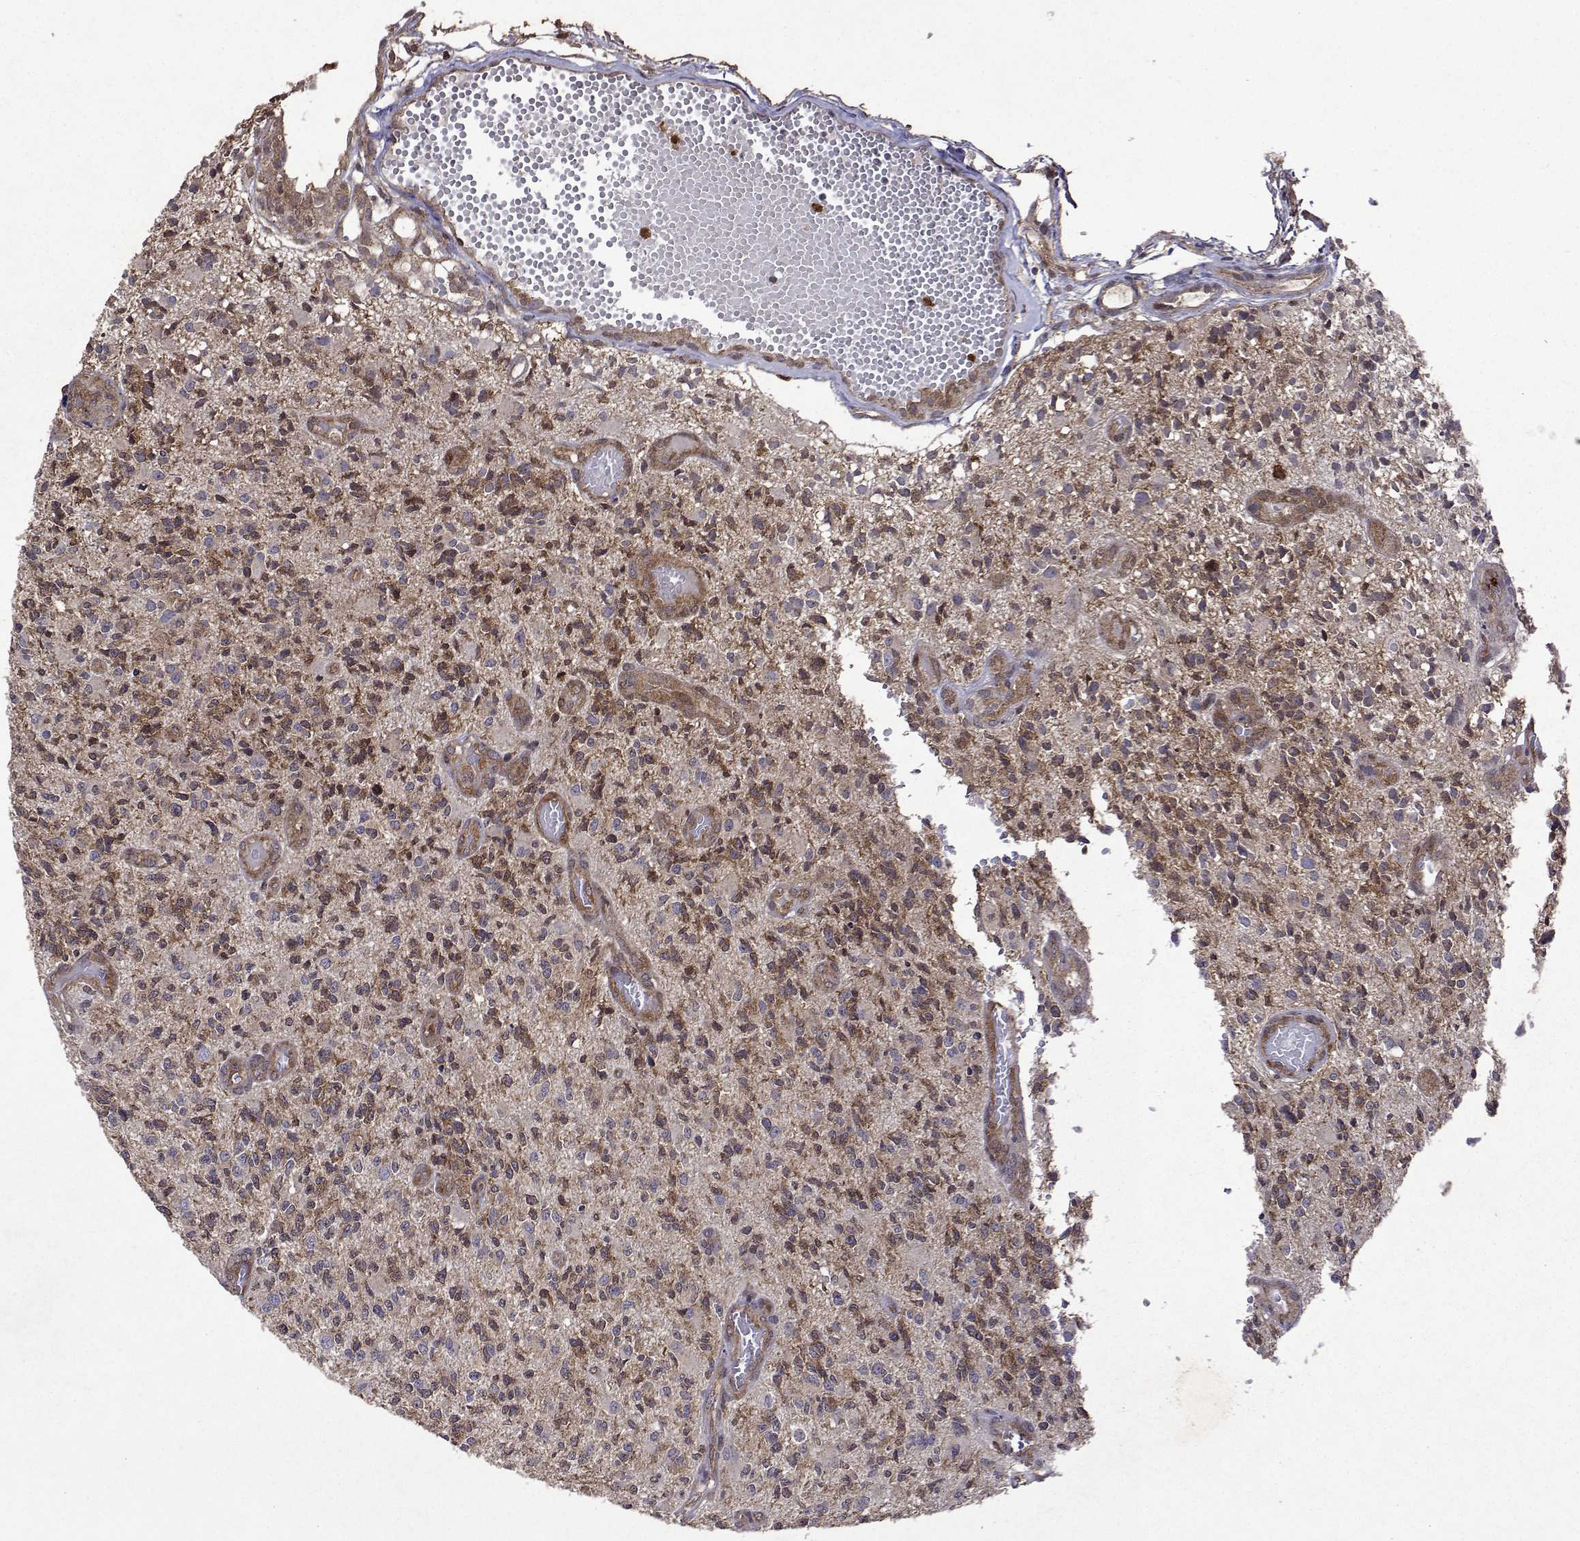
{"staining": {"intensity": "moderate", "quantity": "25%-75%", "location": "cytoplasmic/membranous"}, "tissue": "glioma", "cell_type": "Tumor cells", "image_type": "cancer", "snomed": [{"axis": "morphology", "description": "Glioma, malignant, High grade"}, {"axis": "topography", "description": "Brain"}], "caption": "Malignant glioma (high-grade) stained for a protein (brown) exhibits moderate cytoplasmic/membranous positive expression in about 25%-75% of tumor cells.", "gene": "APAF1", "patient": {"sex": "female", "age": 63}}